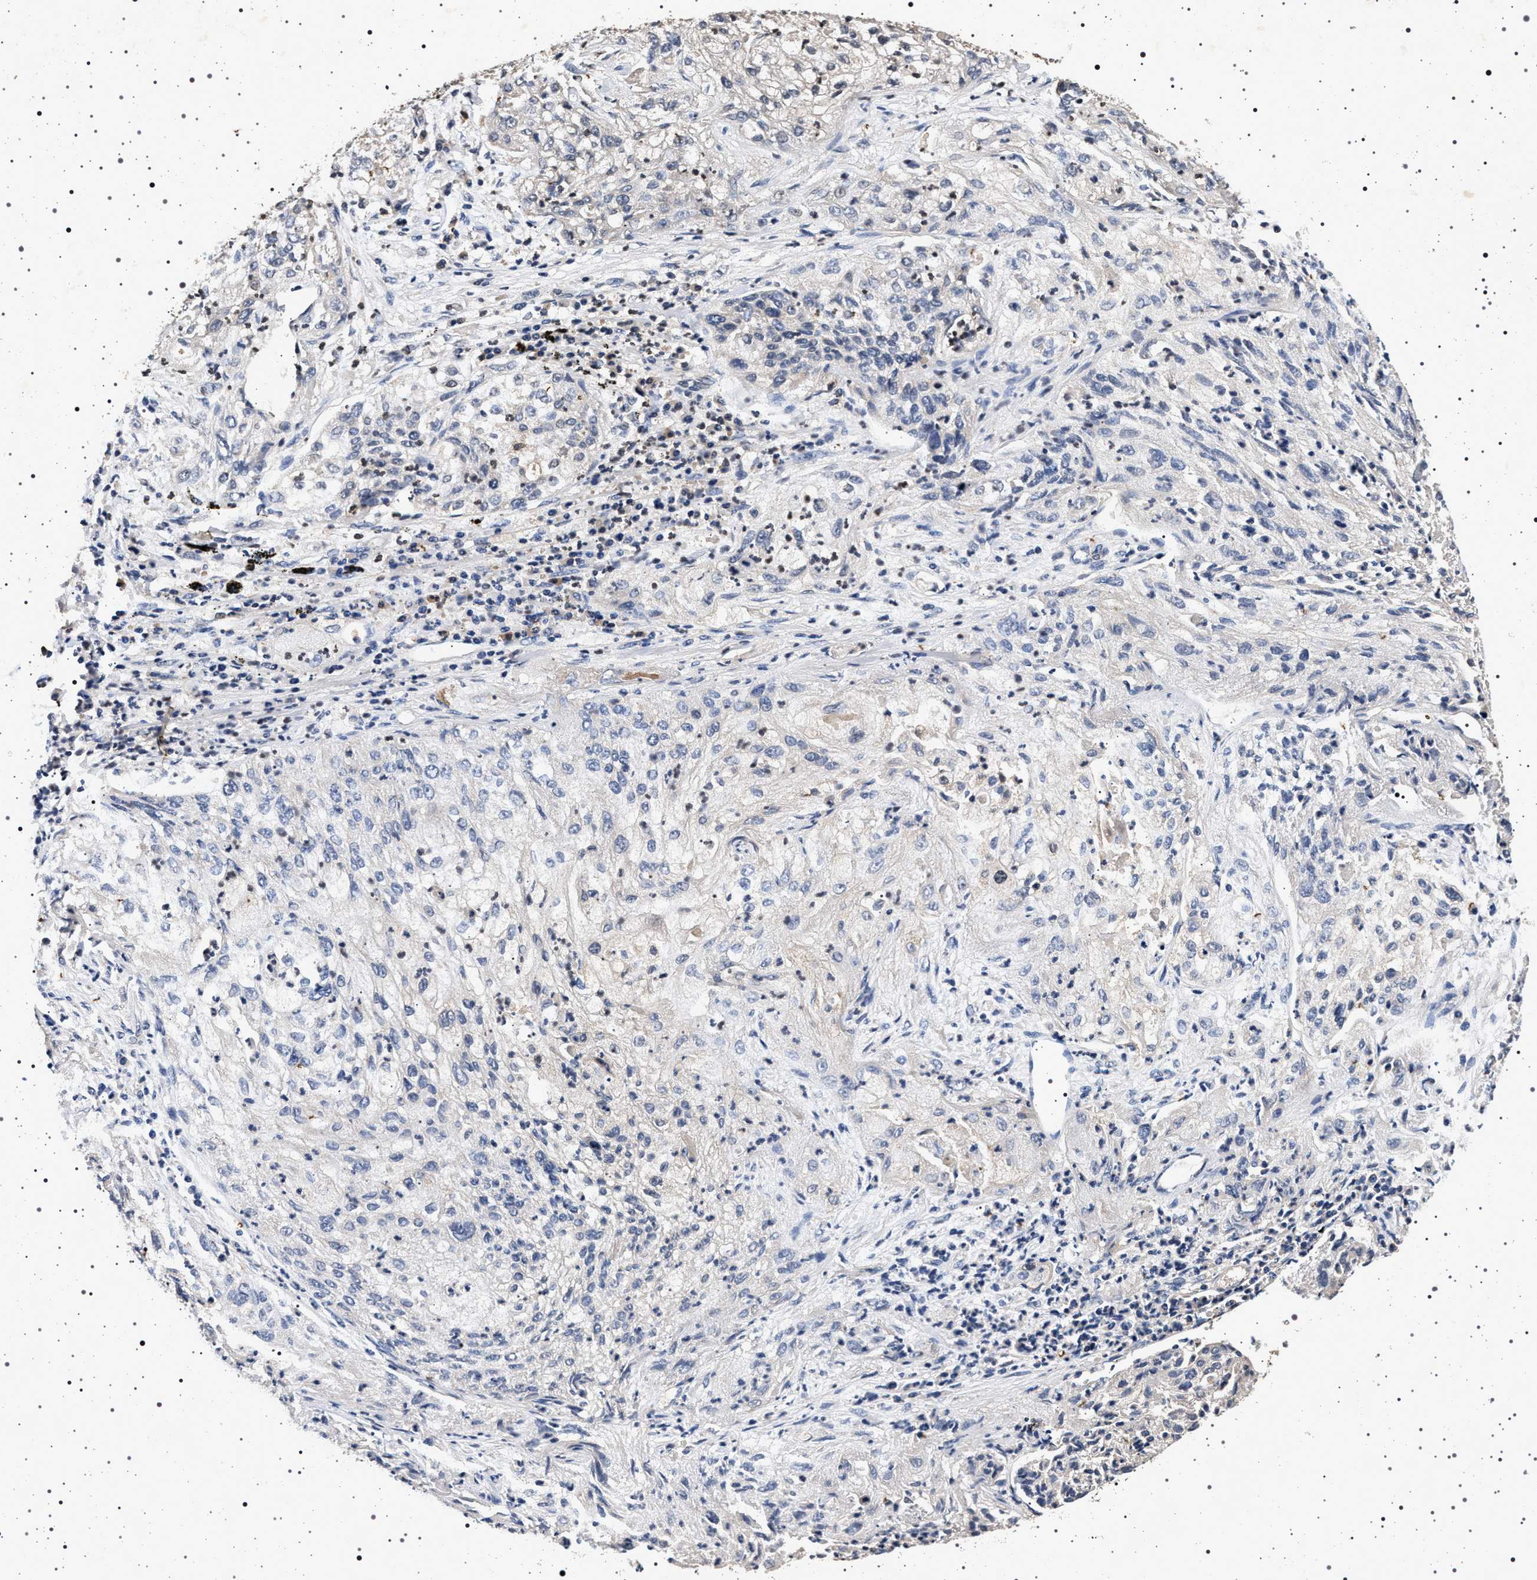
{"staining": {"intensity": "weak", "quantity": "25%-75%", "location": "cytoplasmic/membranous,nuclear"}, "tissue": "lung cancer", "cell_type": "Tumor cells", "image_type": "cancer", "snomed": [{"axis": "morphology", "description": "Inflammation, NOS"}, {"axis": "morphology", "description": "Squamous cell carcinoma, NOS"}, {"axis": "topography", "description": "Lymph node"}, {"axis": "topography", "description": "Soft tissue"}, {"axis": "topography", "description": "Lung"}], "caption": "High-magnification brightfield microscopy of squamous cell carcinoma (lung) stained with DAB (brown) and counterstained with hematoxylin (blue). tumor cells exhibit weak cytoplasmic/membranous and nuclear expression is identified in about25%-75% of cells.", "gene": "CDKN1B", "patient": {"sex": "male", "age": 66}}